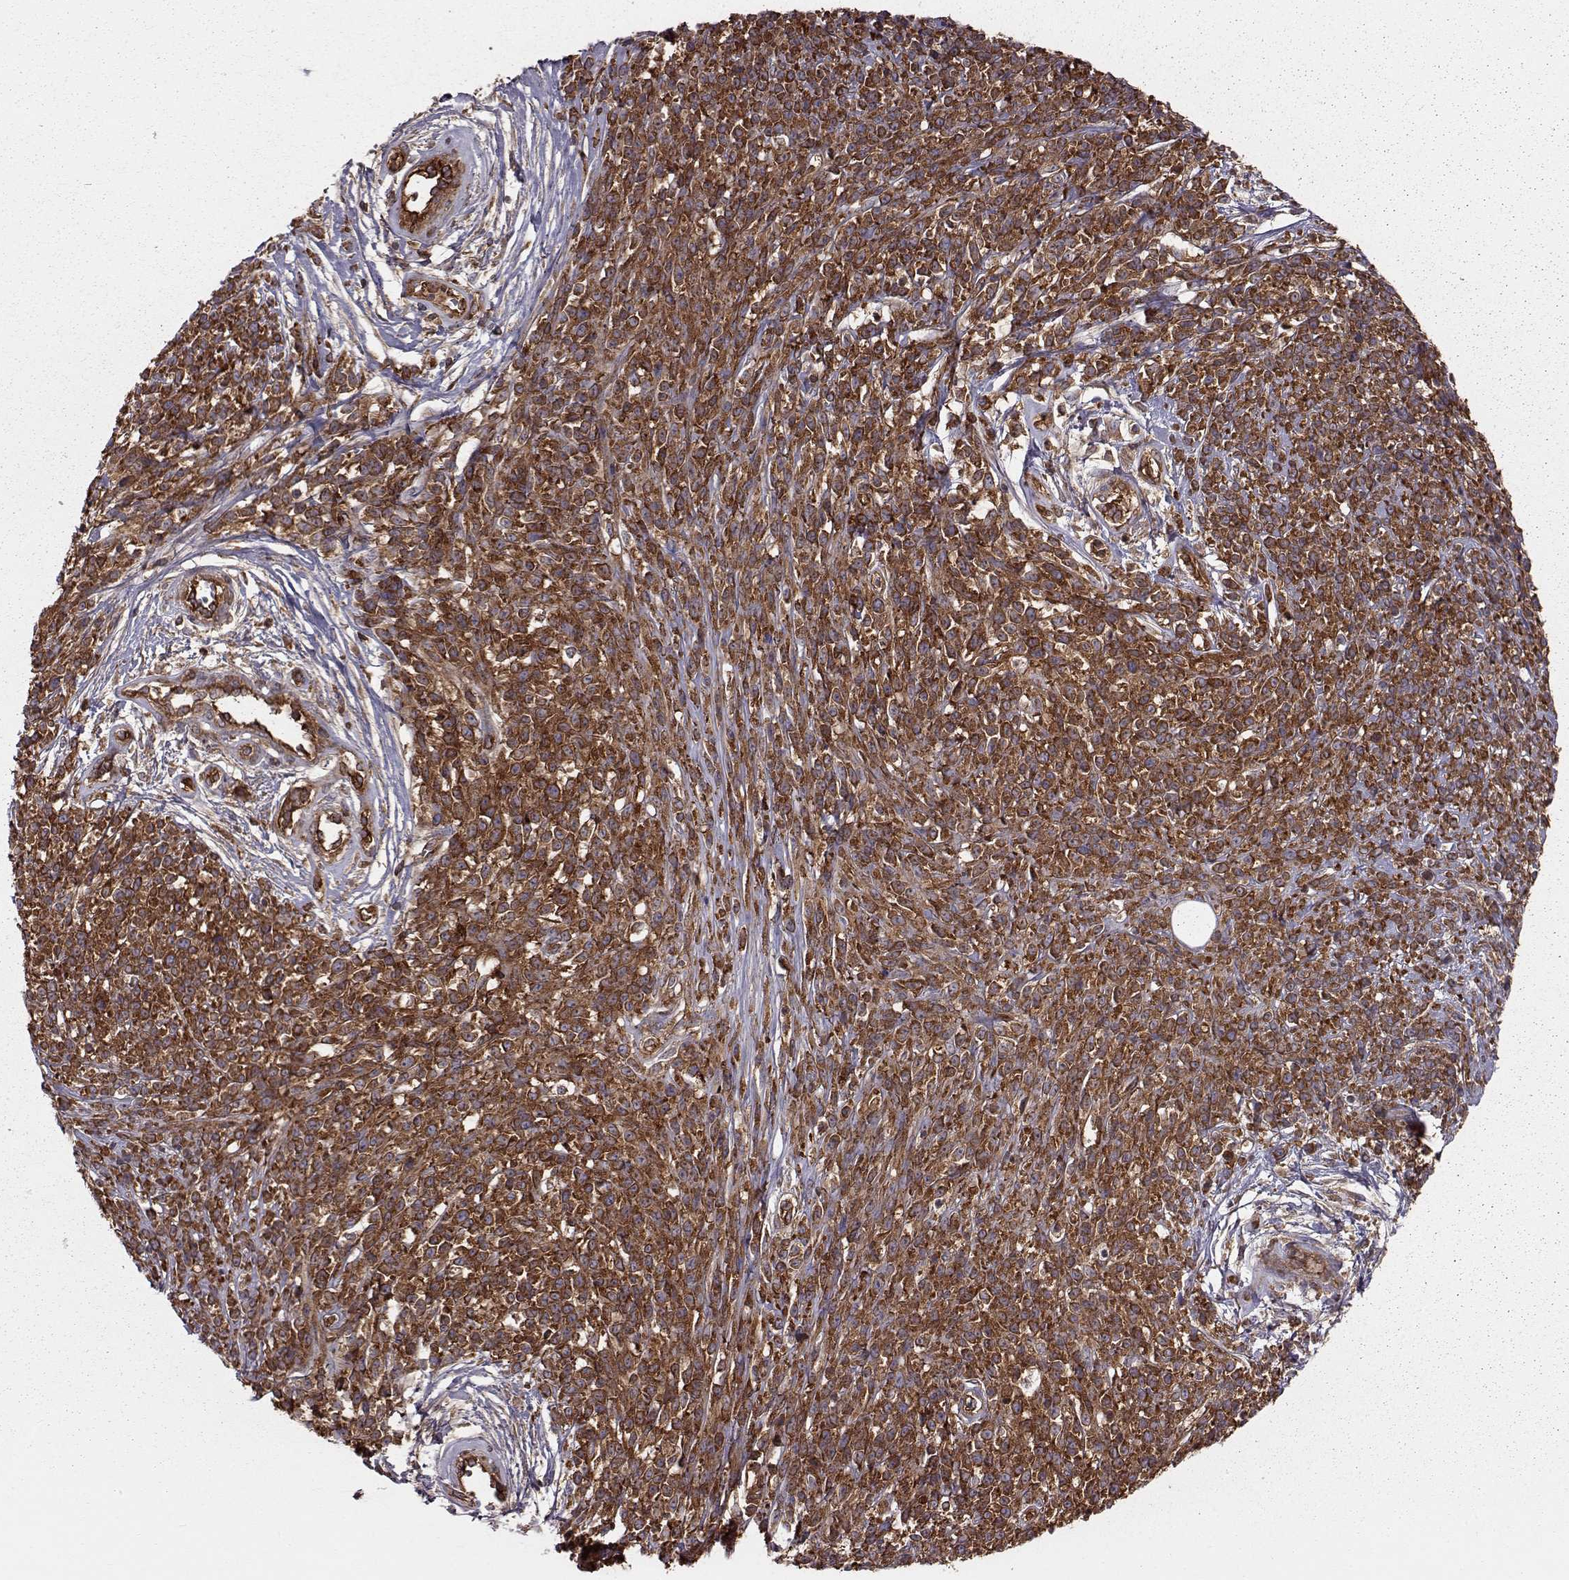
{"staining": {"intensity": "strong", "quantity": ">75%", "location": "cytoplasmic/membranous"}, "tissue": "melanoma", "cell_type": "Tumor cells", "image_type": "cancer", "snomed": [{"axis": "morphology", "description": "Malignant melanoma, NOS"}, {"axis": "topography", "description": "Skin"}, {"axis": "topography", "description": "Skin of trunk"}], "caption": "Protein positivity by IHC exhibits strong cytoplasmic/membranous expression in about >75% of tumor cells in malignant melanoma.", "gene": "RABGAP1", "patient": {"sex": "male", "age": 74}}